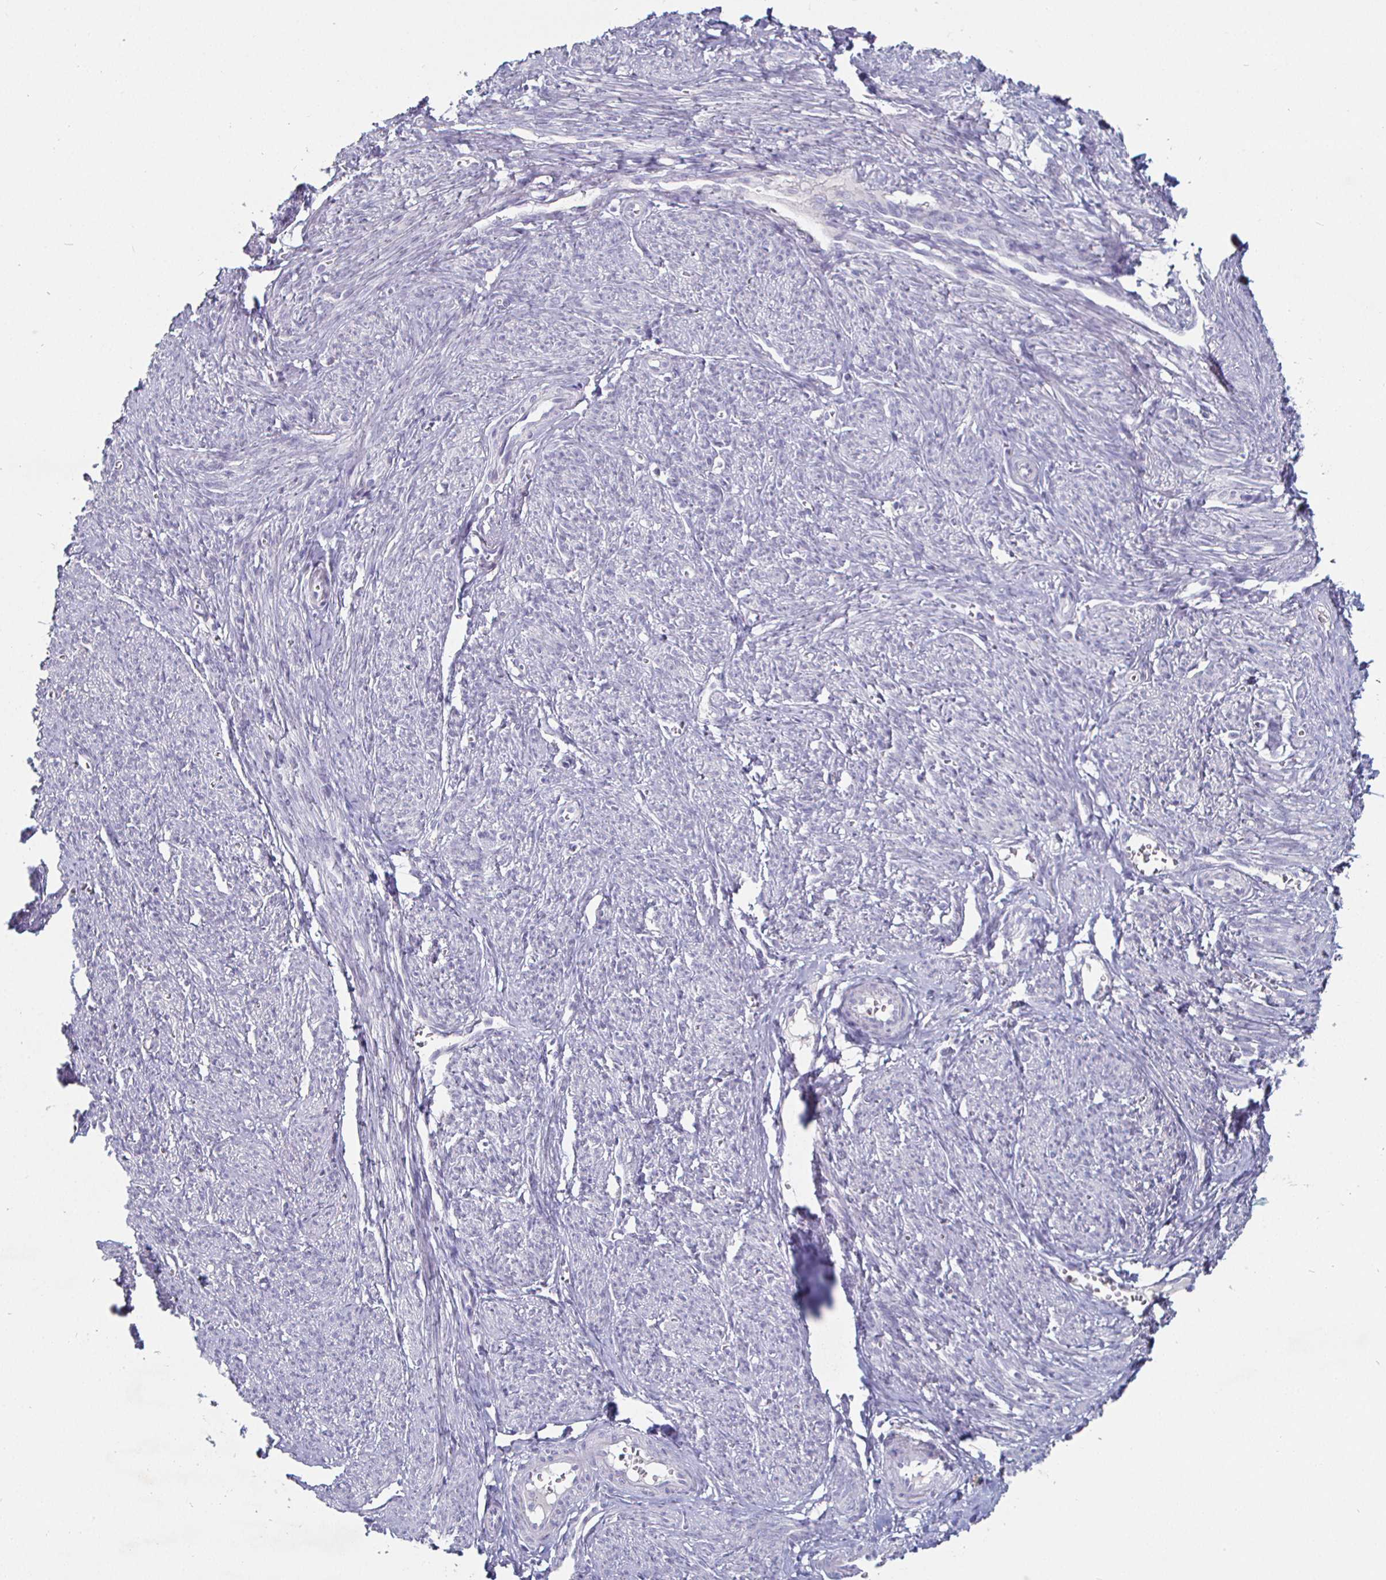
{"staining": {"intensity": "negative", "quantity": "none", "location": "none"}, "tissue": "smooth muscle", "cell_type": "Smooth muscle cells", "image_type": "normal", "snomed": [{"axis": "morphology", "description": "Normal tissue, NOS"}, {"axis": "topography", "description": "Smooth muscle"}], "caption": "A micrograph of human smooth muscle is negative for staining in smooth muscle cells.", "gene": "ENPP1", "patient": {"sex": "female", "age": 65}}